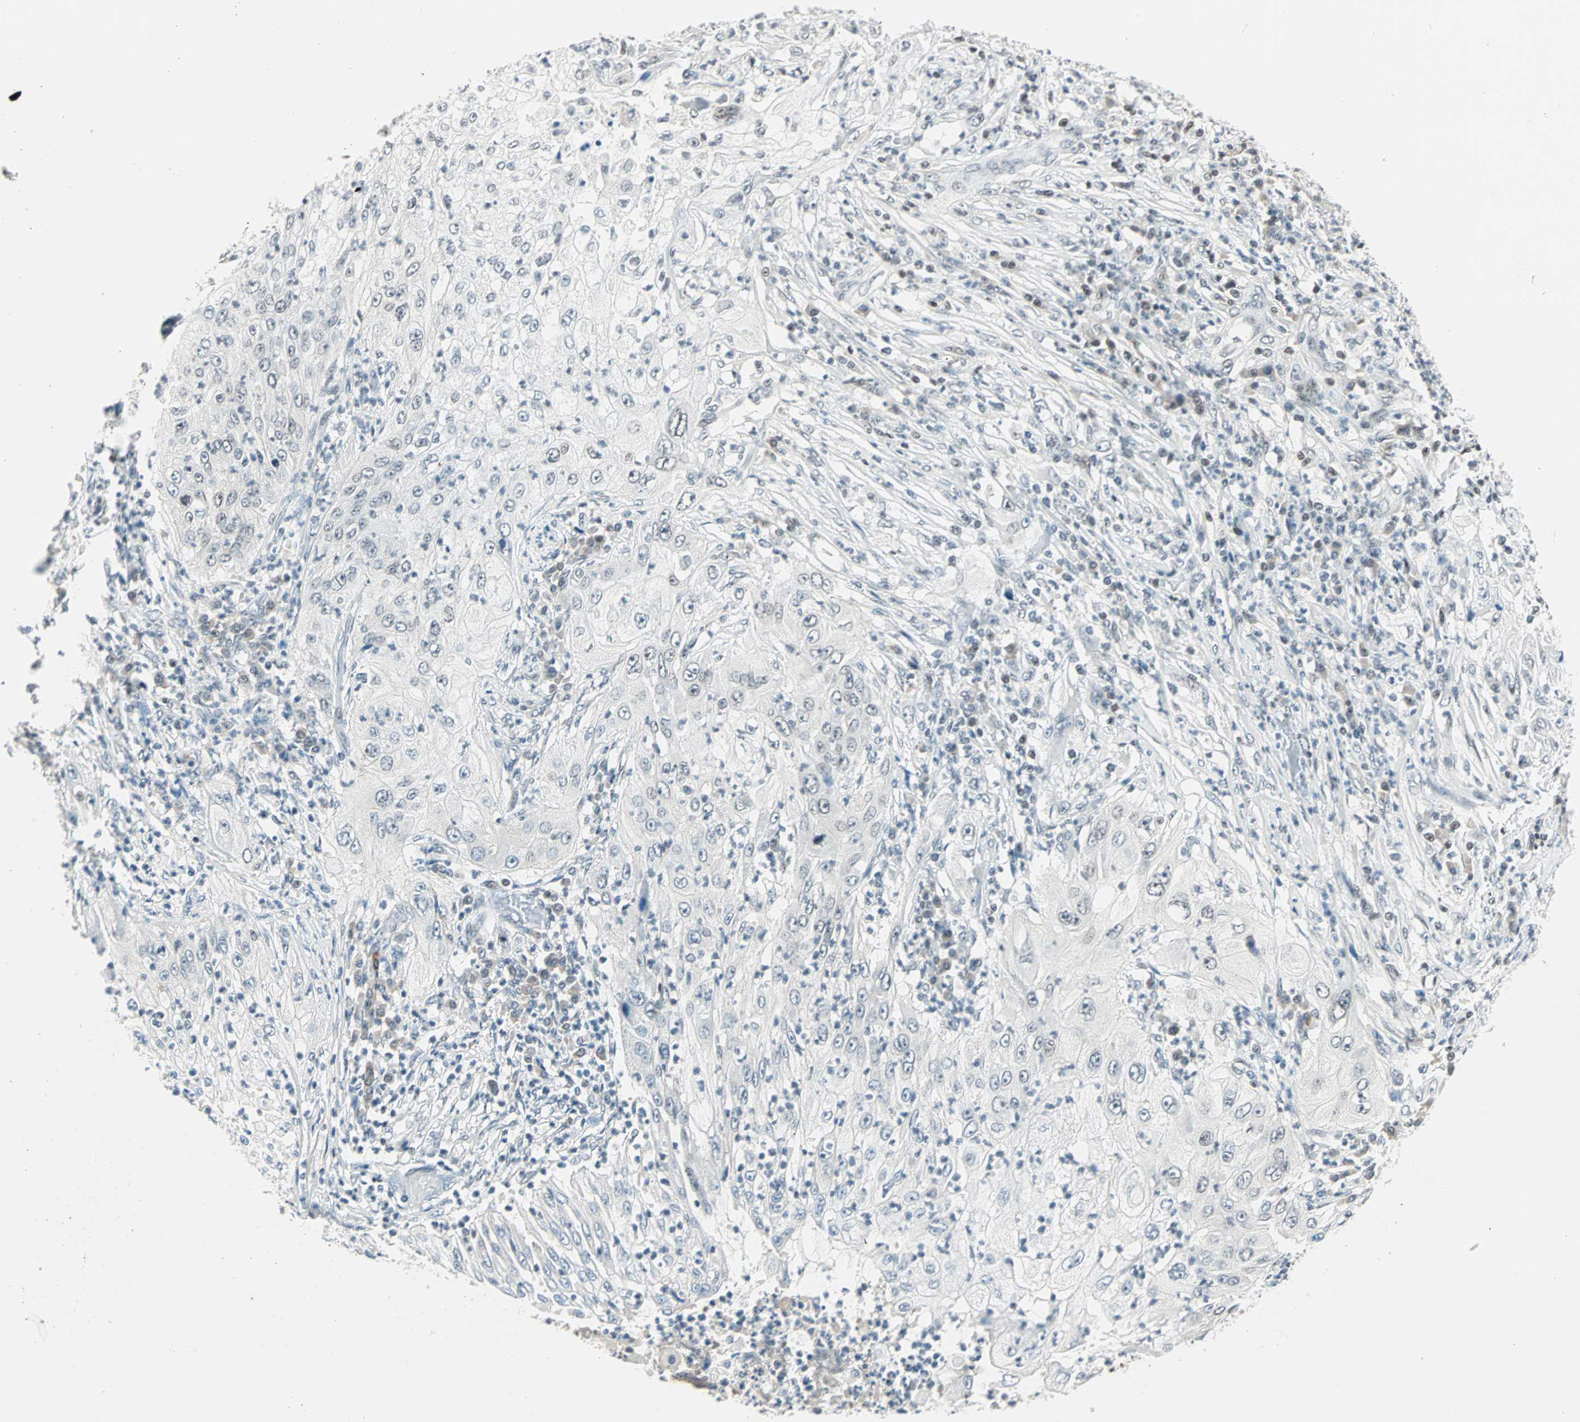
{"staining": {"intensity": "negative", "quantity": "none", "location": "none"}, "tissue": "lung cancer", "cell_type": "Tumor cells", "image_type": "cancer", "snomed": [{"axis": "morphology", "description": "Inflammation, NOS"}, {"axis": "morphology", "description": "Squamous cell carcinoma, NOS"}, {"axis": "topography", "description": "Lymph node"}, {"axis": "topography", "description": "Soft tissue"}, {"axis": "topography", "description": "Lung"}], "caption": "The micrograph exhibits no significant staining in tumor cells of squamous cell carcinoma (lung). (DAB (3,3'-diaminobenzidine) immunohistochemistry (IHC), high magnification).", "gene": "SIN3A", "patient": {"sex": "male", "age": 66}}